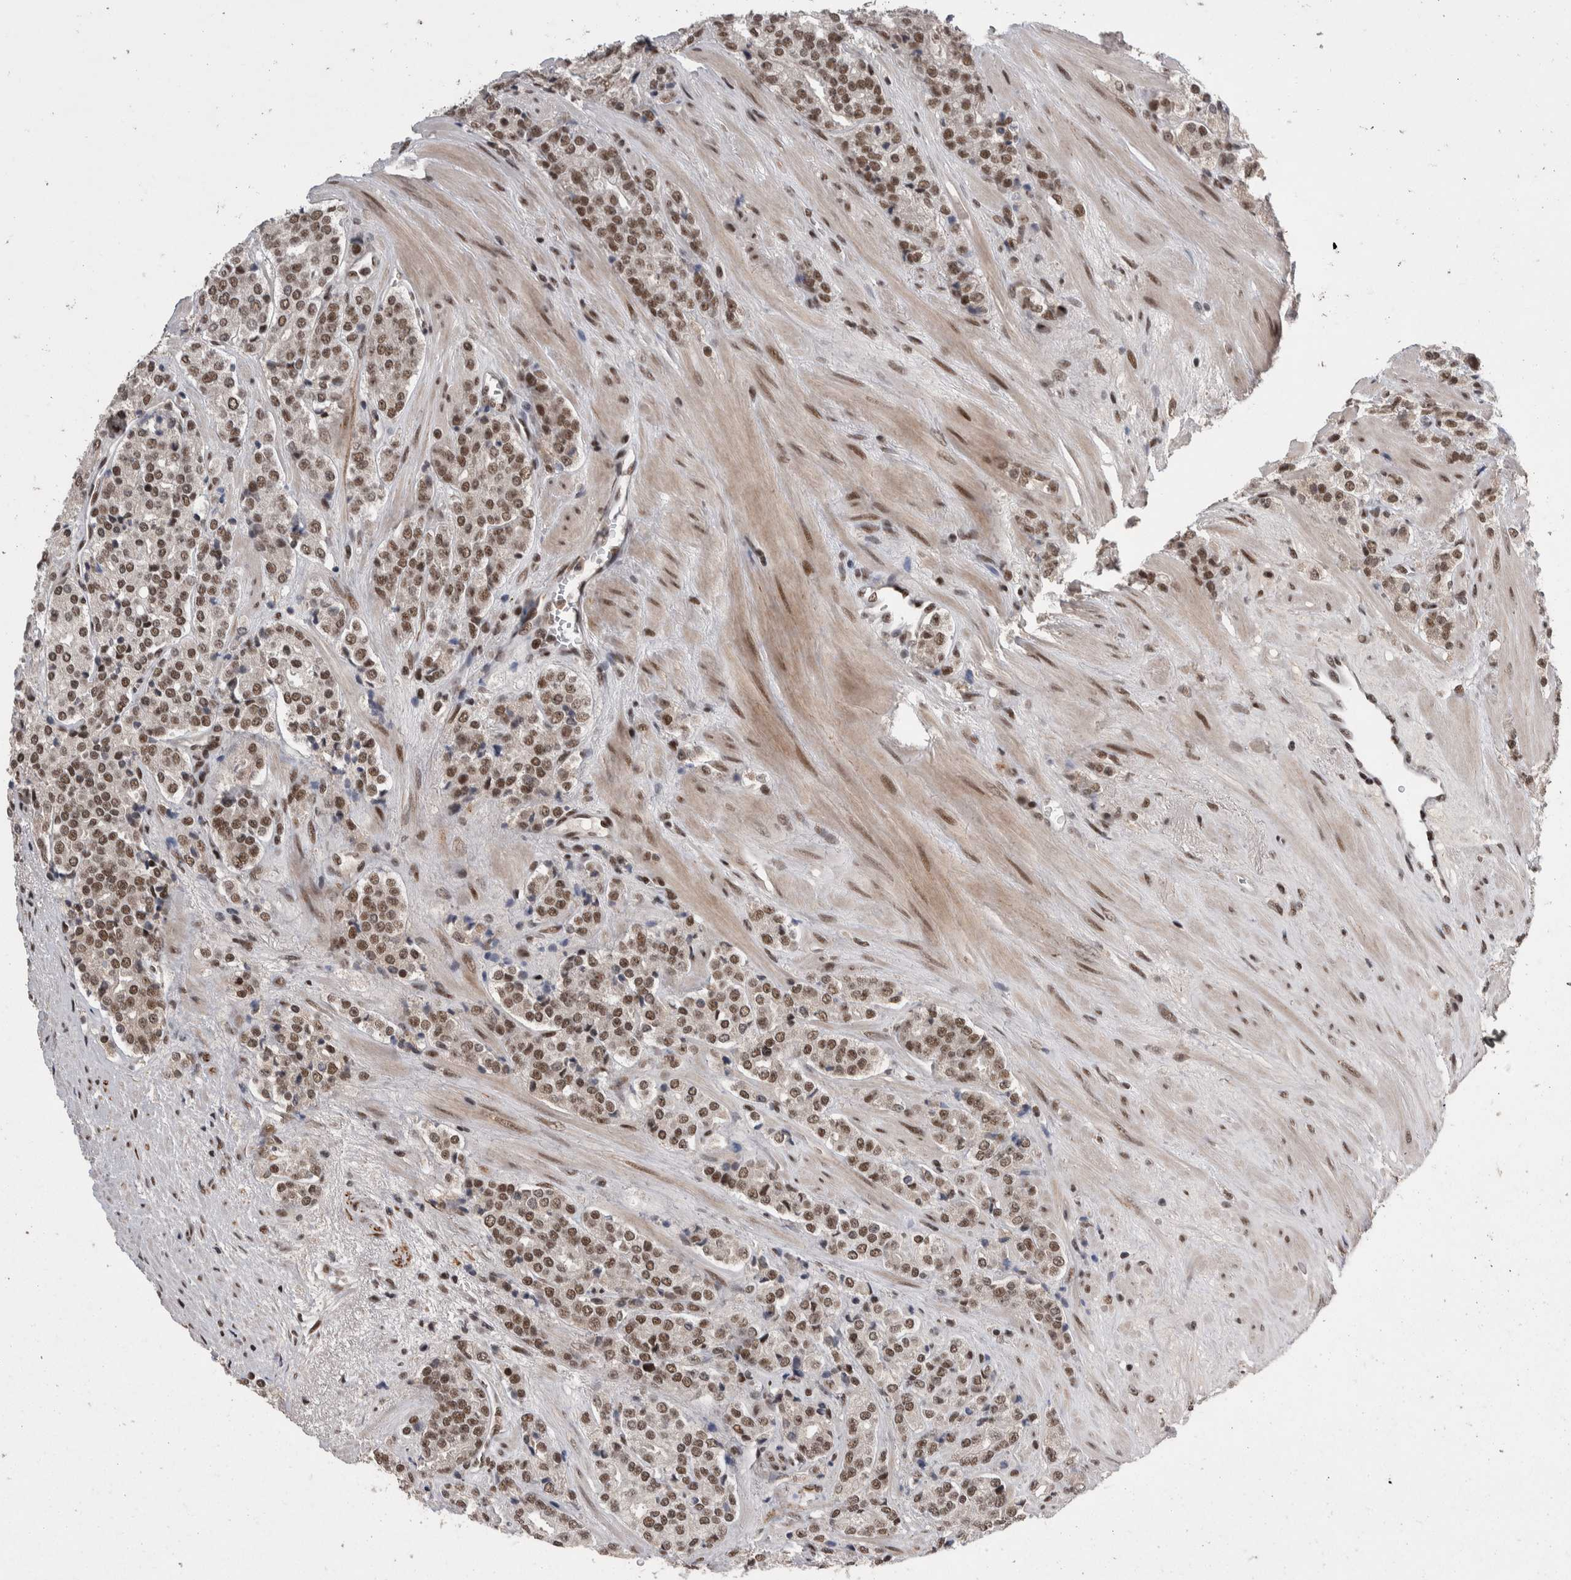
{"staining": {"intensity": "moderate", "quantity": ">75%", "location": "nuclear"}, "tissue": "prostate cancer", "cell_type": "Tumor cells", "image_type": "cancer", "snomed": [{"axis": "morphology", "description": "Adenocarcinoma, High grade"}, {"axis": "topography", "description": "Prostate"}], "caption": "This image shows immunohistochemistry (IHC) staining of human prostate adenocarcinoma (high-grade), with medium moderate nuclear positivity in about >75% of tumor cells.", "gene": "DMTF1", "patient": {"sex": "male", "age": 71}}